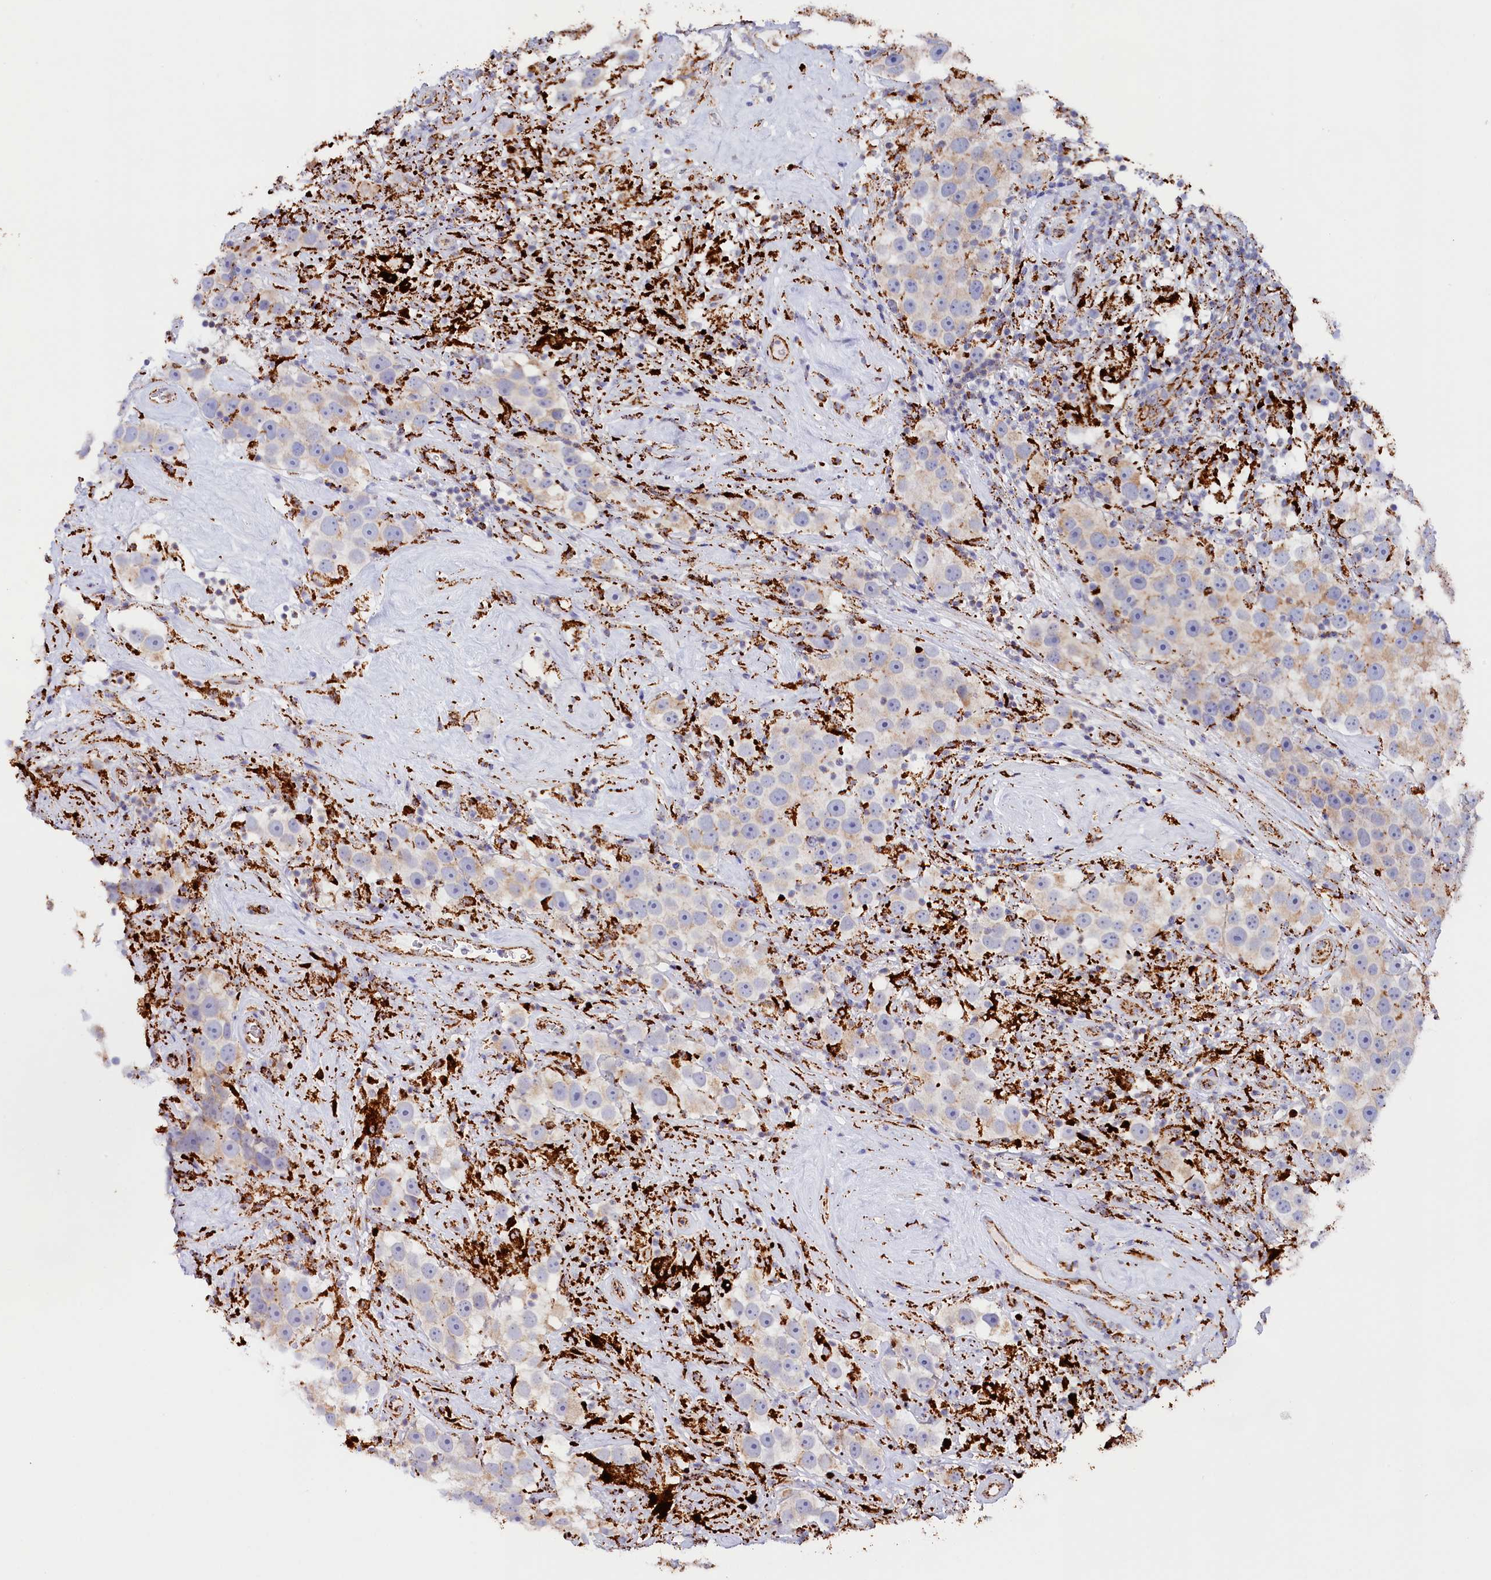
{"staining": {"intensity": "weak", "quantity": "<25%", "location": "cytoplasmic/membranous"}, "tissue": "testis cancer", "cell_type": "Tumor cells", "image_type": "cancer", "snomed": [{"axis": "morphology", "description": "Seminoma, NOS"}, {"axis": "topography", "description": "Testis"}], "caption": "Immunohistochemical staining of testis cancer (seminoma) displays no significant positivity in tumor cells.", "gene": "AKTIP", "patient": {"sex": "male", "age": 49}}